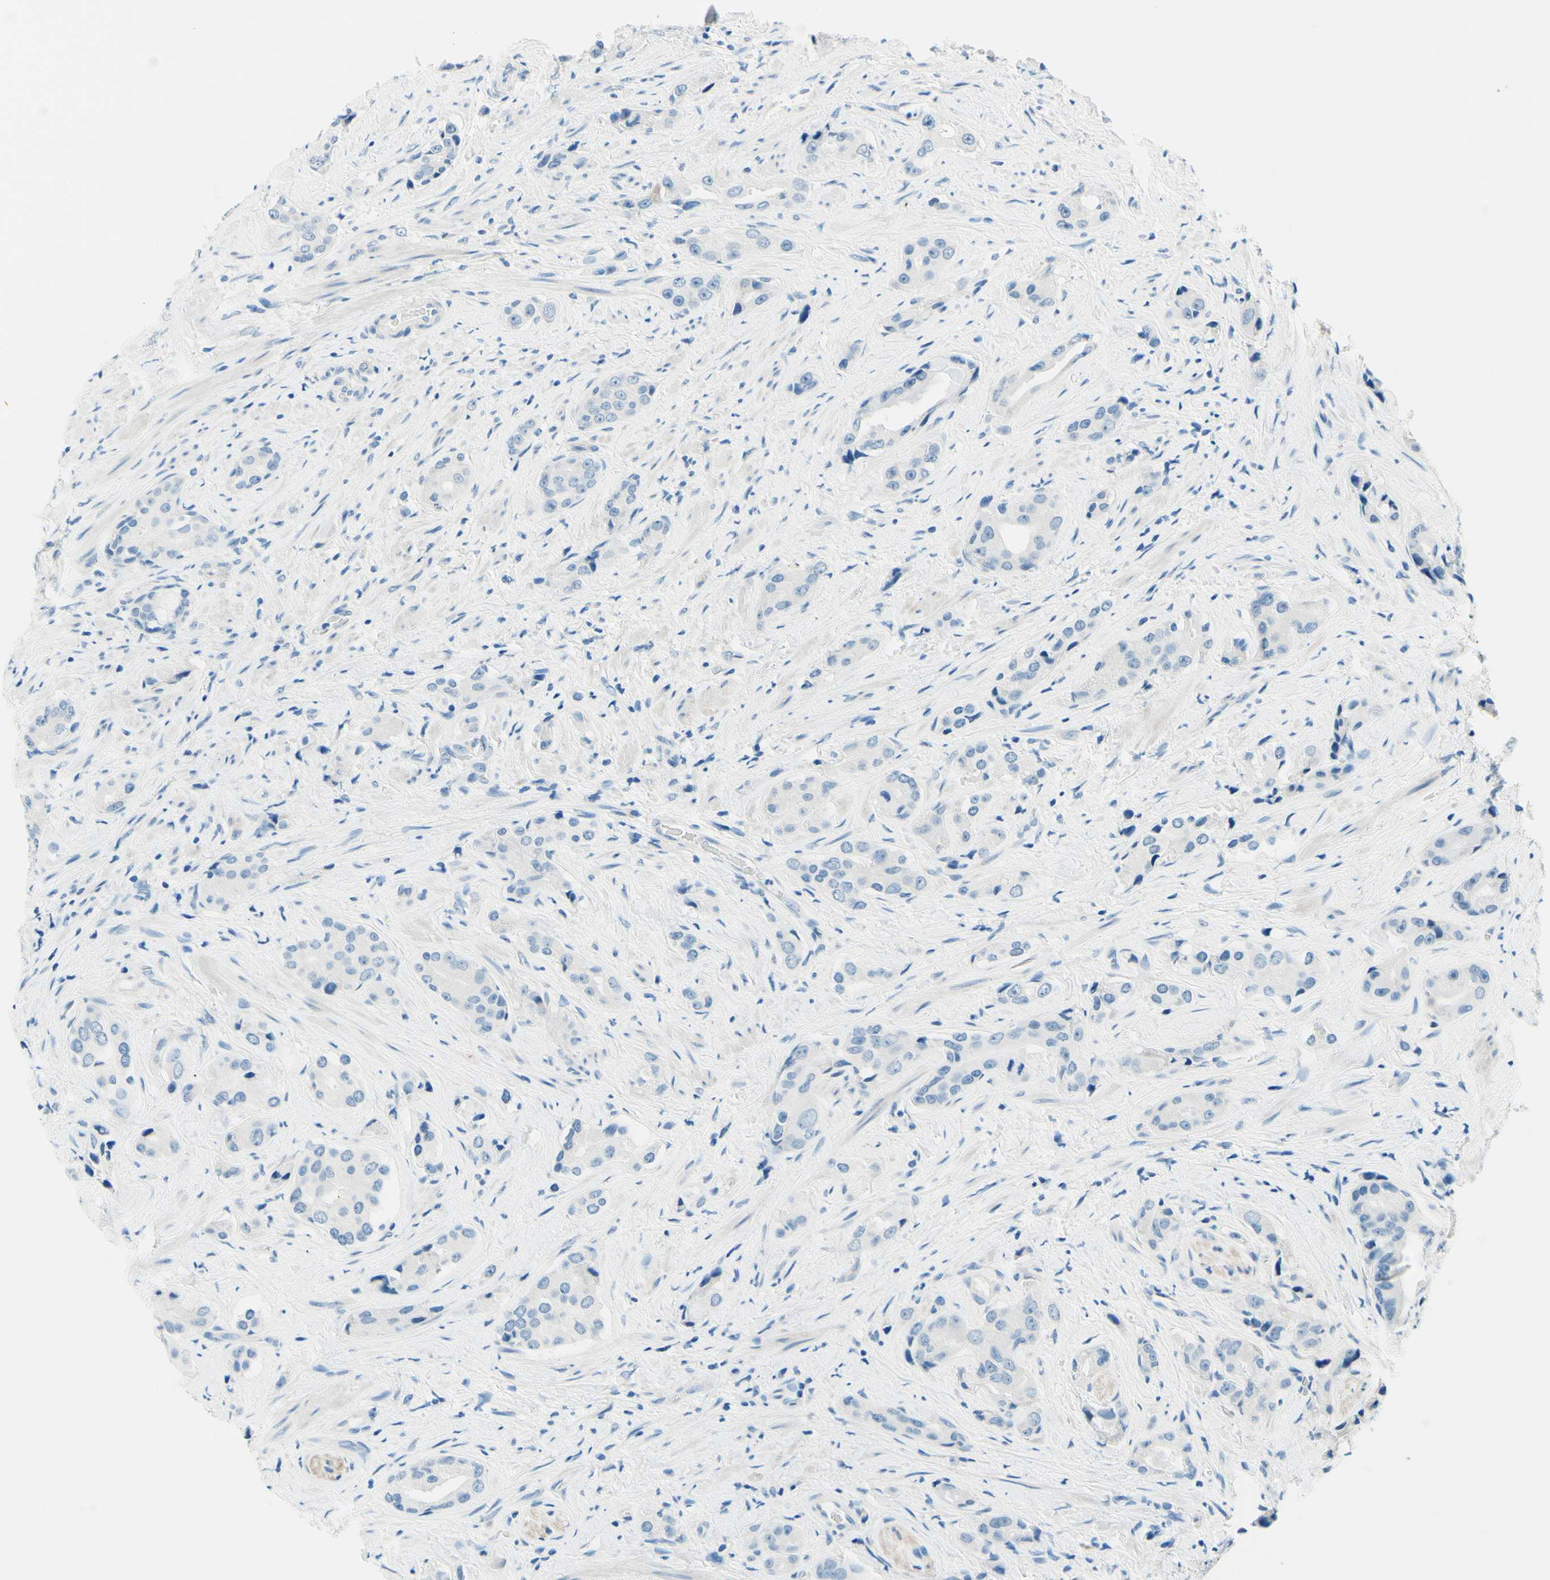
{"staining": {"intensity": "negative", "quantity": "none", "location": "none"}, "tissue": "prostate cancer", "cell_type": "Tumor cells", "image_type": "cancer", "snomed": [{"axis": "morphology", "description": "Adenocarcinoma, High grade"}, {"axis": "topography", "description": "Prostate"}], "caption": "Immunohistochemistry histopathology image of human prostate adenocarcinoma (high-grade) stained for a protein (brown), which exhibits no expression in tumor cells.", "gene": "PASD1", "patient": {"sex": "male", "age": 71}}